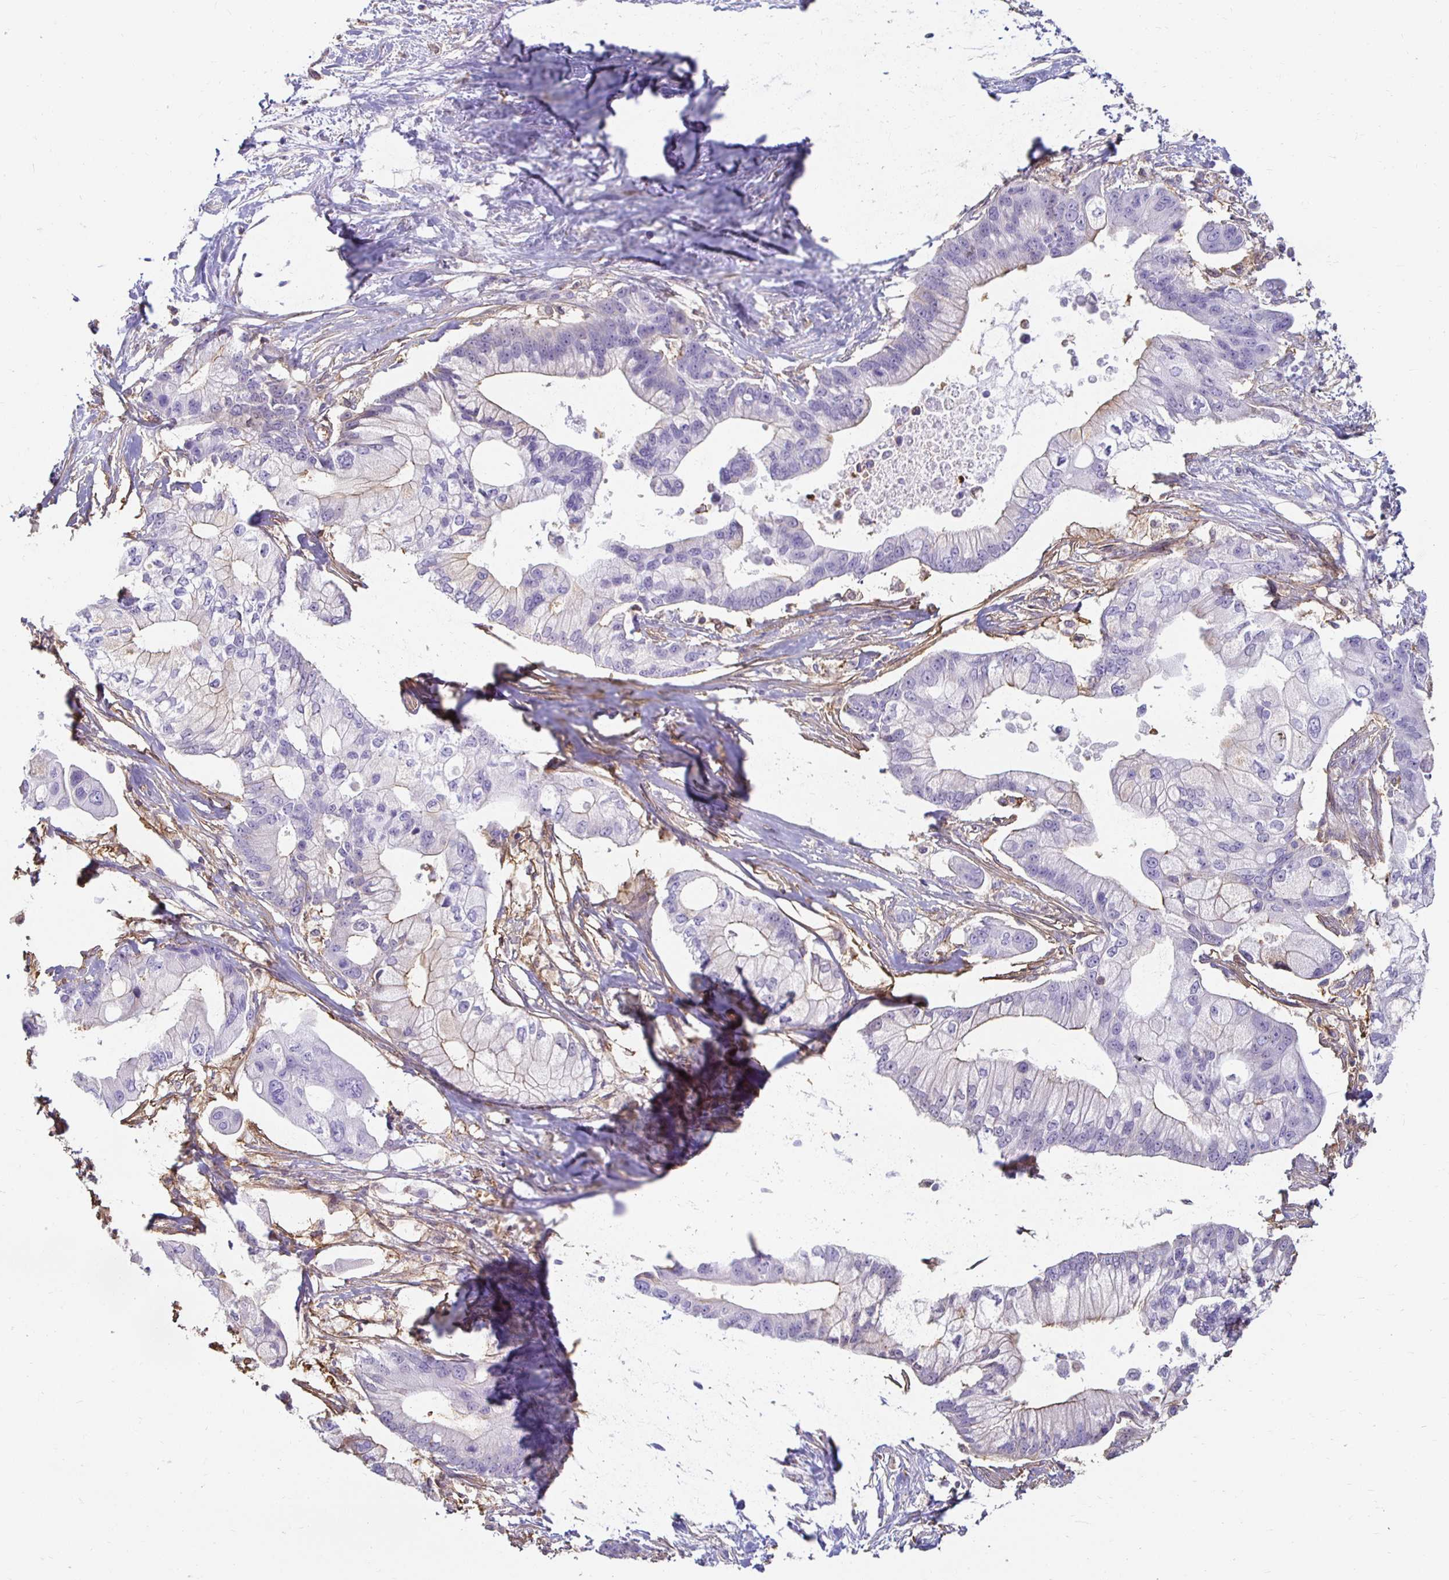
{"staining": {"intensity": "weak", "quantity": "<25%", "location": "cytoplasmic/membranous"}, "tissue": "pancreatic cancer", "cell_type": "Tumor cells", "image_type": "cancer", "snomed": [{"axis": "morphology", "description": "Adenocarcinoma, NOS"}, {"axis": "topography", "description": "Pancreas"}], "caption": "Histopathology image shows no significant protein expression in tumor cells of pancreatic cancer.", "gene": "TAS1R3", "patient": {"sex": "male", "age": 68}}